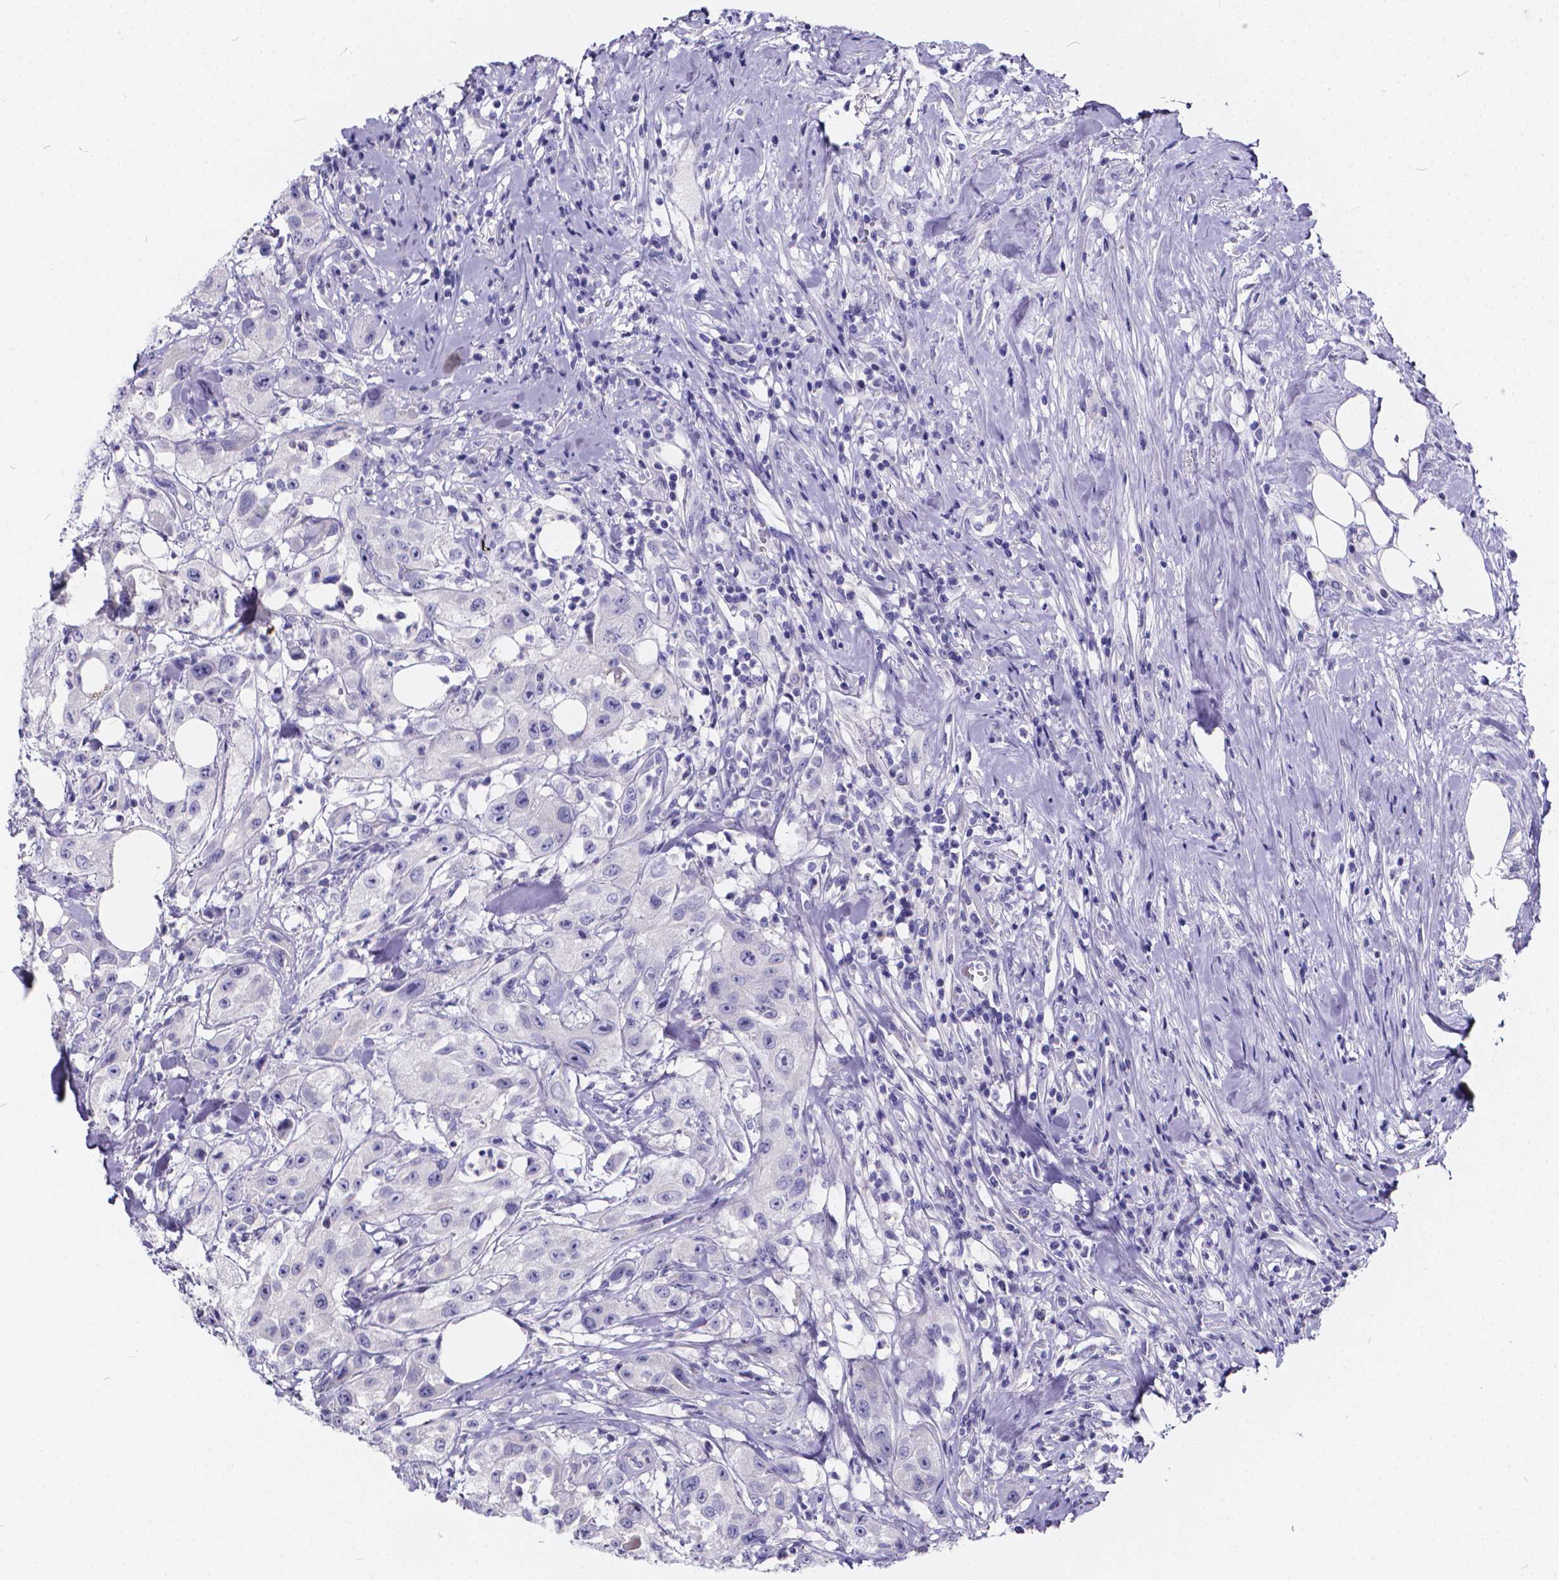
{"staining": {"intensity": "negative", "quantity": "none", "location": "none"}, "tissue": "urothelial cancer", "cell_type": "Tumor cells", "image_type": "cancer", "snomed": [{"axis": "morphology", "description": "Urothelial carcinoma, High grade"}, {"axis": "topography", "description": "Urinary bladder"}], "caption": "This is a histopathology image of IHC staining of urothelial cancer, which shows no staining in tumor cells.", "gene": "SPEF2", "patient": {"sex": "male", "age": 79}}